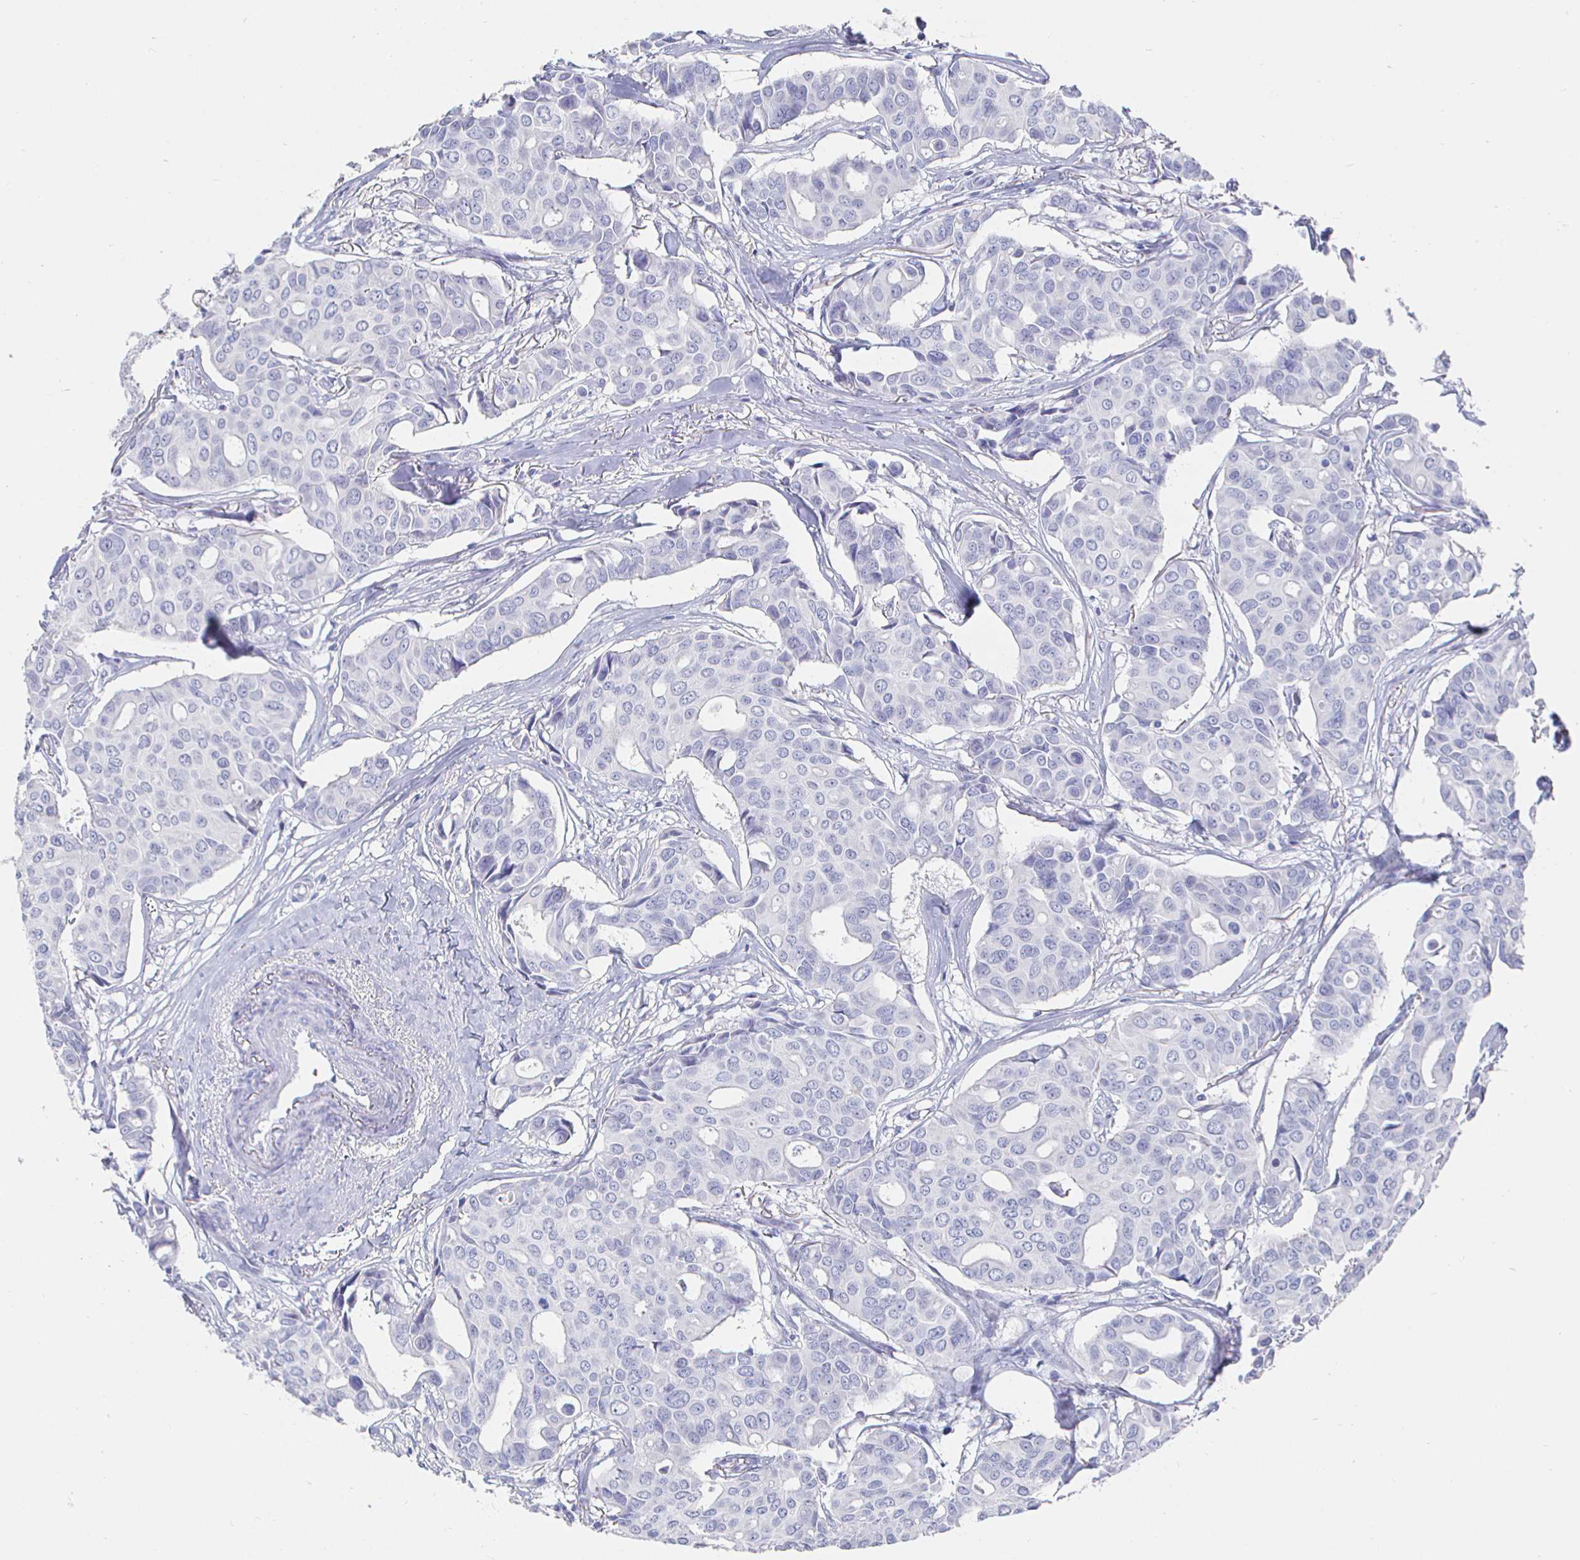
{"staining": {"intensity": "negative", "quantity": "none", "location": "none"}, "tissue": "breast cancer", "cell_type": "Tumor cells", "image_type": "cancer", "snomed": [{"axis": "morphology", "description": "Duct carcinoma"}, {"axis": "topography", "description": "Breast"}], "caption": "Tumor cells are negative for brown protein staining in breast cancer. (DAB immunohistochemistry with hematoxylin counter stain).", "gene": "CLCA1", "patient": {"sex": "female", "age": 54}}